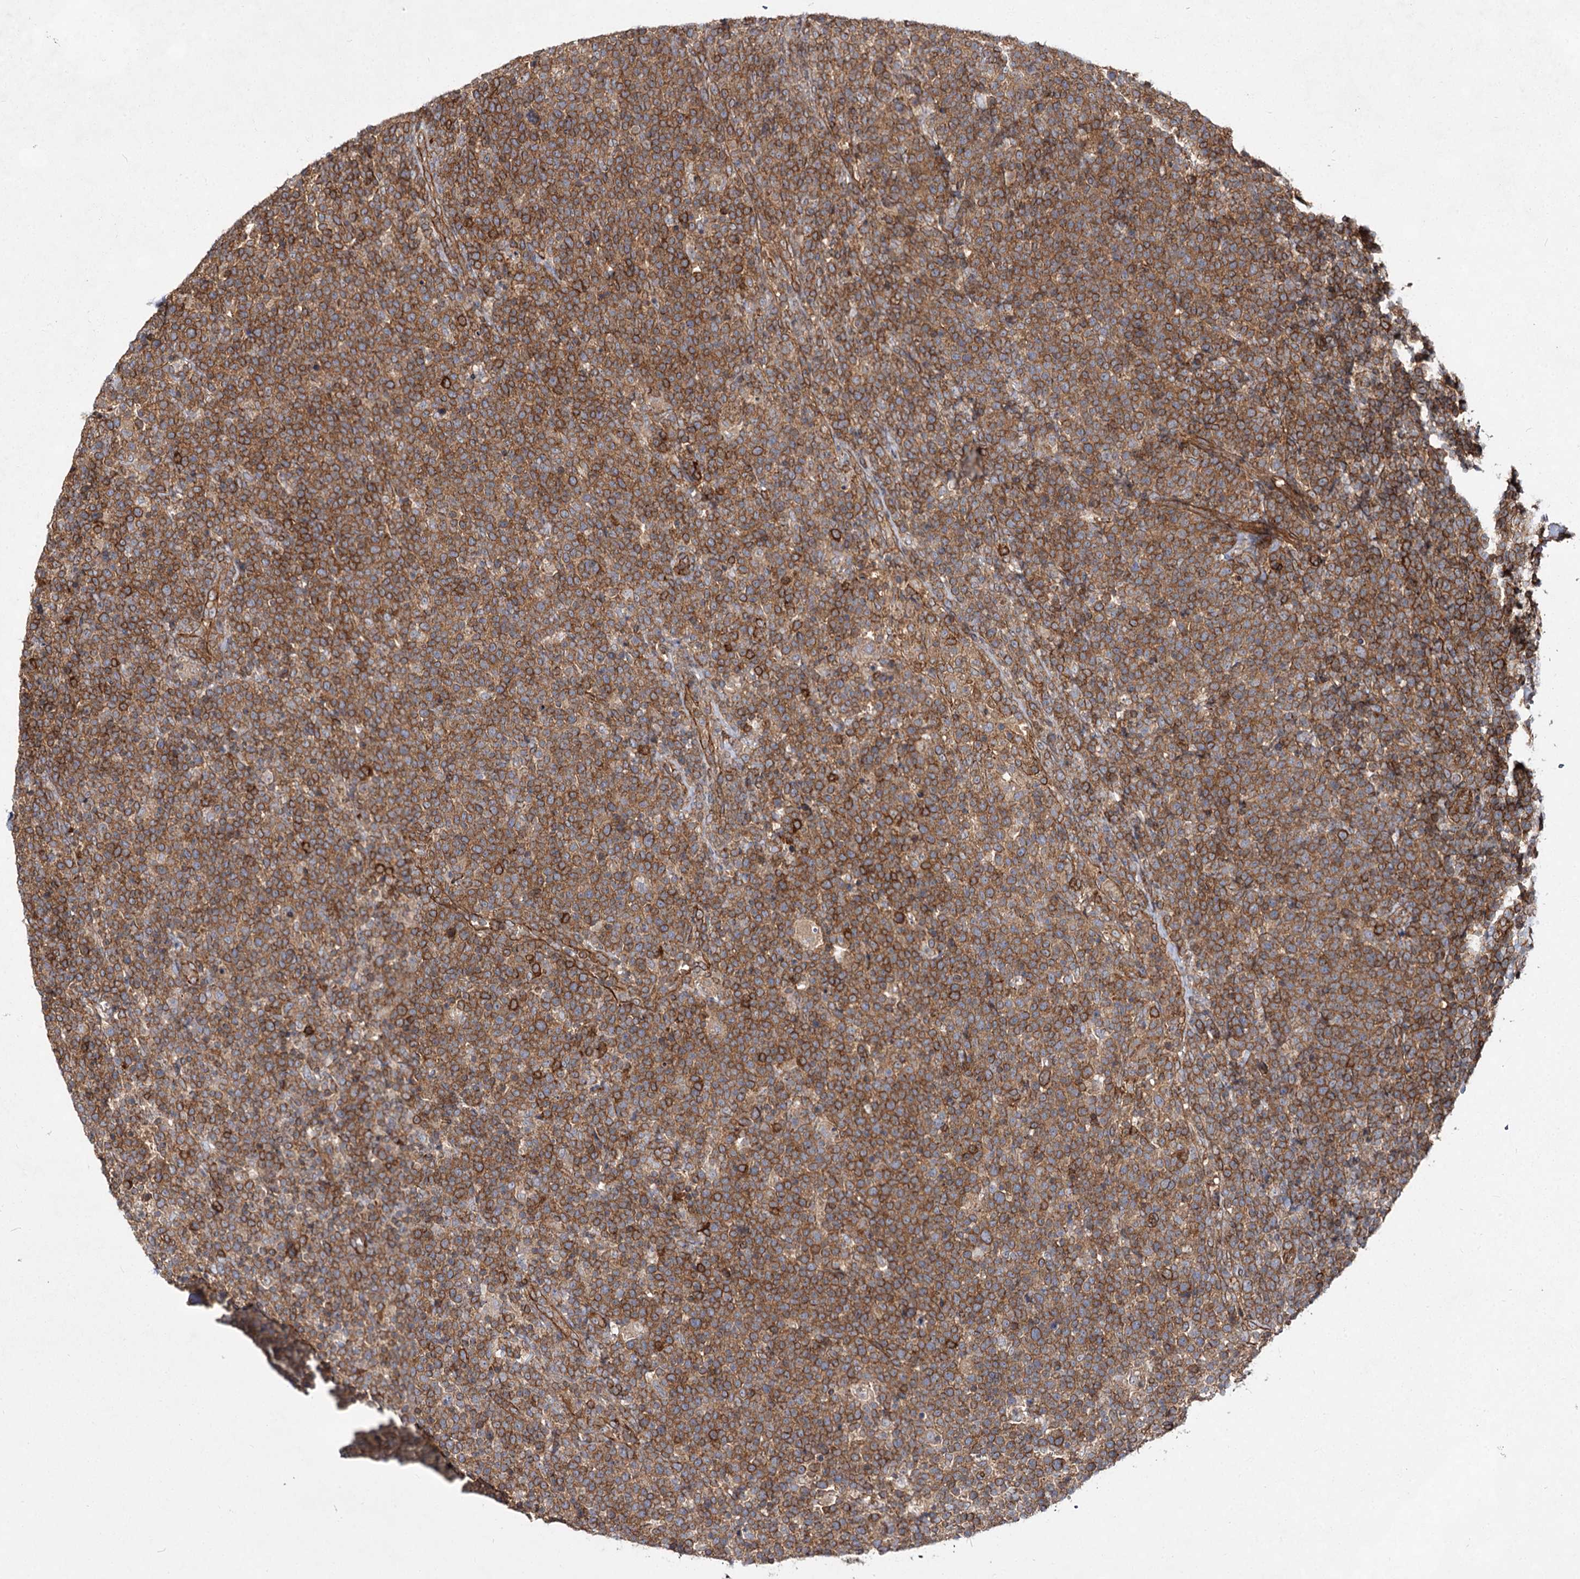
{"staining": {"intensity": "moderate", "quantity": ">75%", "location": "cytoplasmic/membranous"}, "tissue": "lymphoma", "cell_type": "Tumor cells", "image_type": "cancer", "snomed": [{"axis": "morphology", "description": "Malignant lymphoma, non-Hodgkin's type, High grade"}, {"axis": "topography", "description": "Lymph node"}], "caption": "Lymphoma stained with a brown dye exhibits moderate cytoplasmic/membranous positive staining in approximately >75% of tumor cells.", "gene": "IQSEC1", "patient": {"sex": "male", "age": 61}}